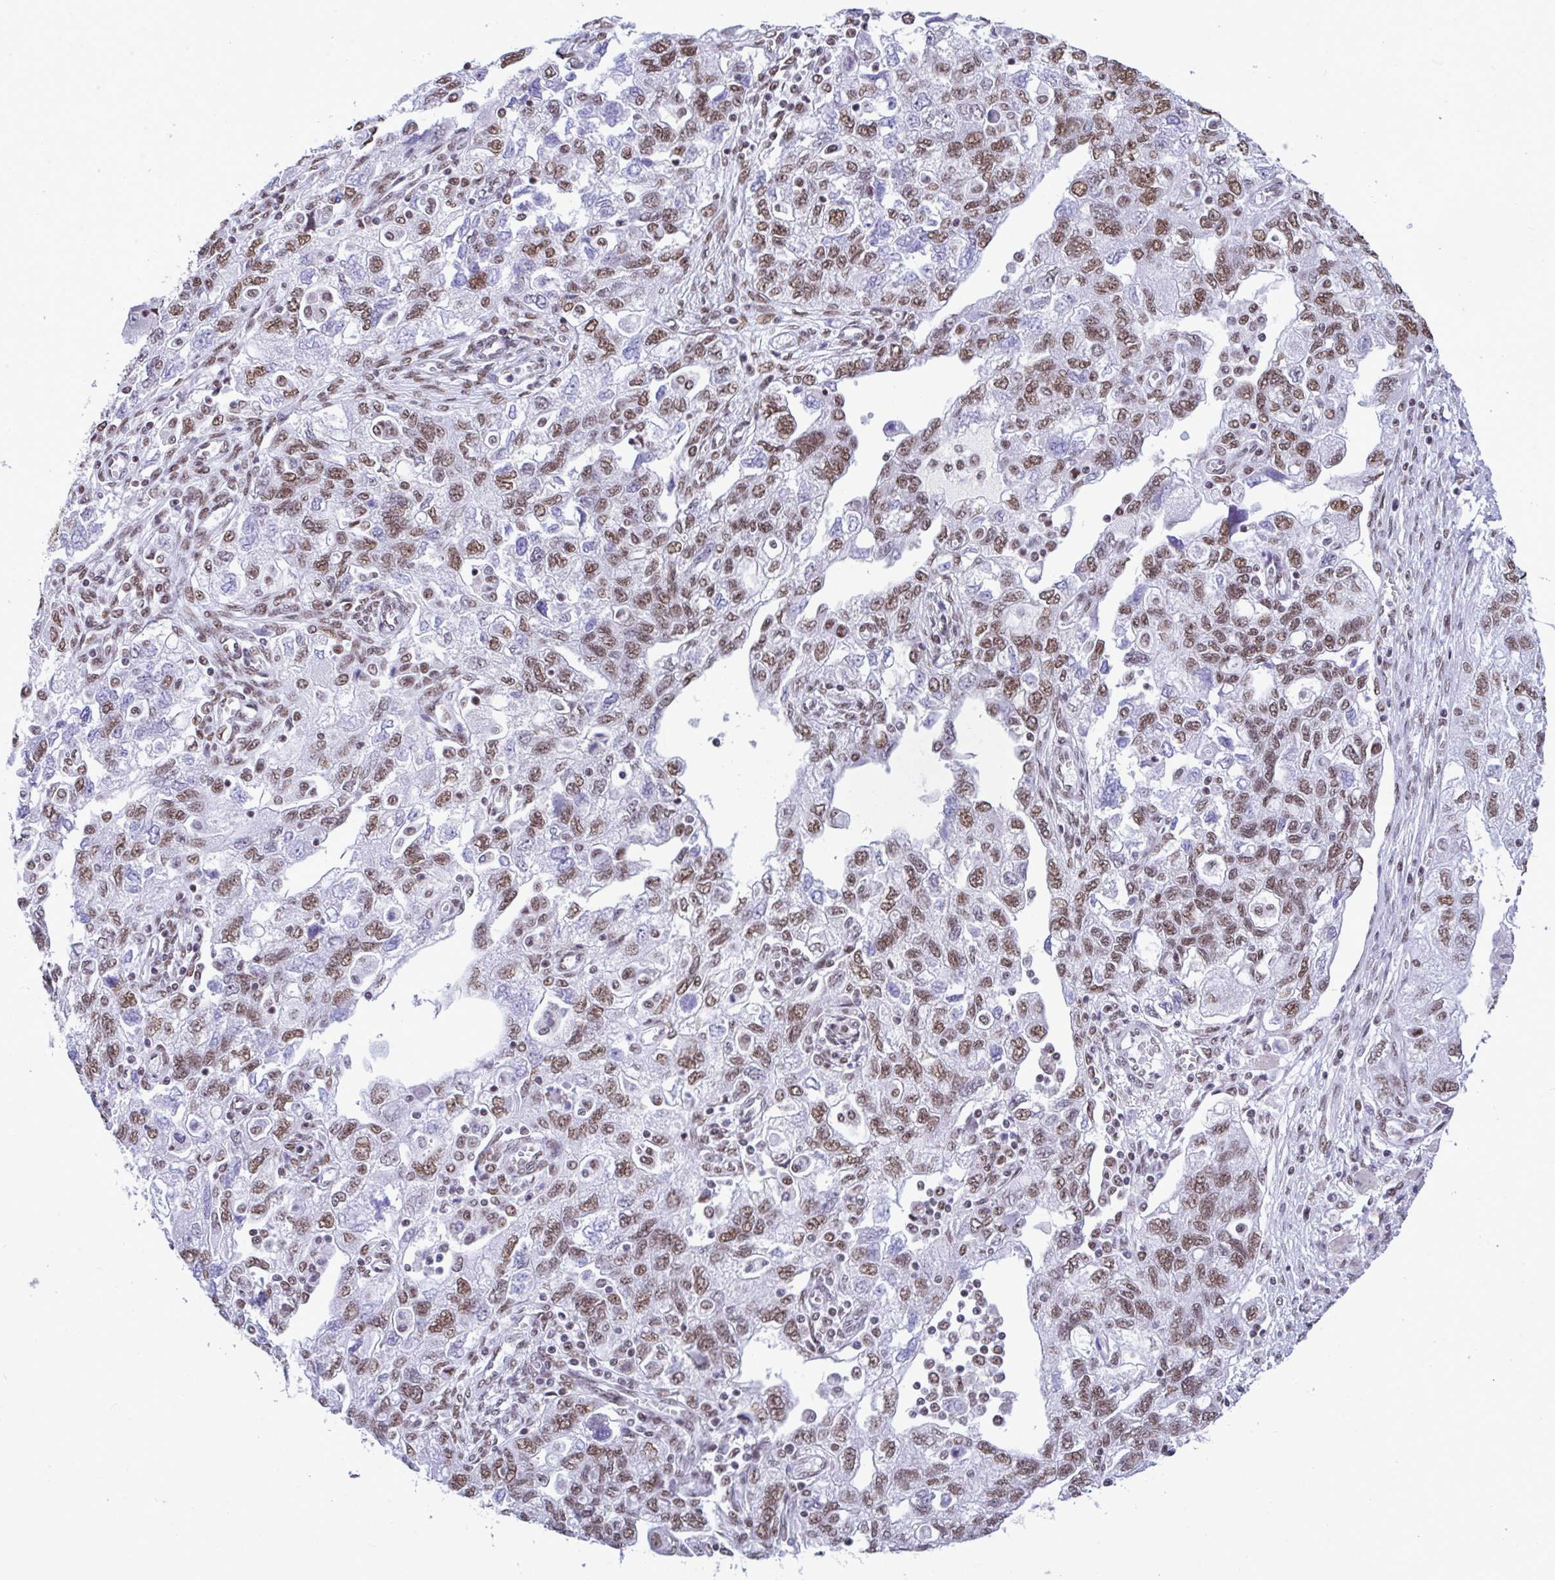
{"staining": {"intensity": "moderate", "quantity": "25%-75%", "location": "nuclear"}, "tissue": "ovarian cancer", "cell_type": "Tumor cells", "image_type": "cancer", "snomed": [{"axis": "morphology", "description": "Carcinoma, NOS"}, {"axis": "morphology", "description": "Cystadenocarcinoma, serous, NOS"}, {"axis": "topography", "description": "Ovary"}], "caption": "This image exhibits ovarian carcinoma stained with immunohistochemistry to label a protein in brown. The nuclear of tumor cells show moderate positivity for the protein. Nuclei are counter-stained blue.", "gene": "DDX52", "patient": {"sex": "female", "age": 69}}